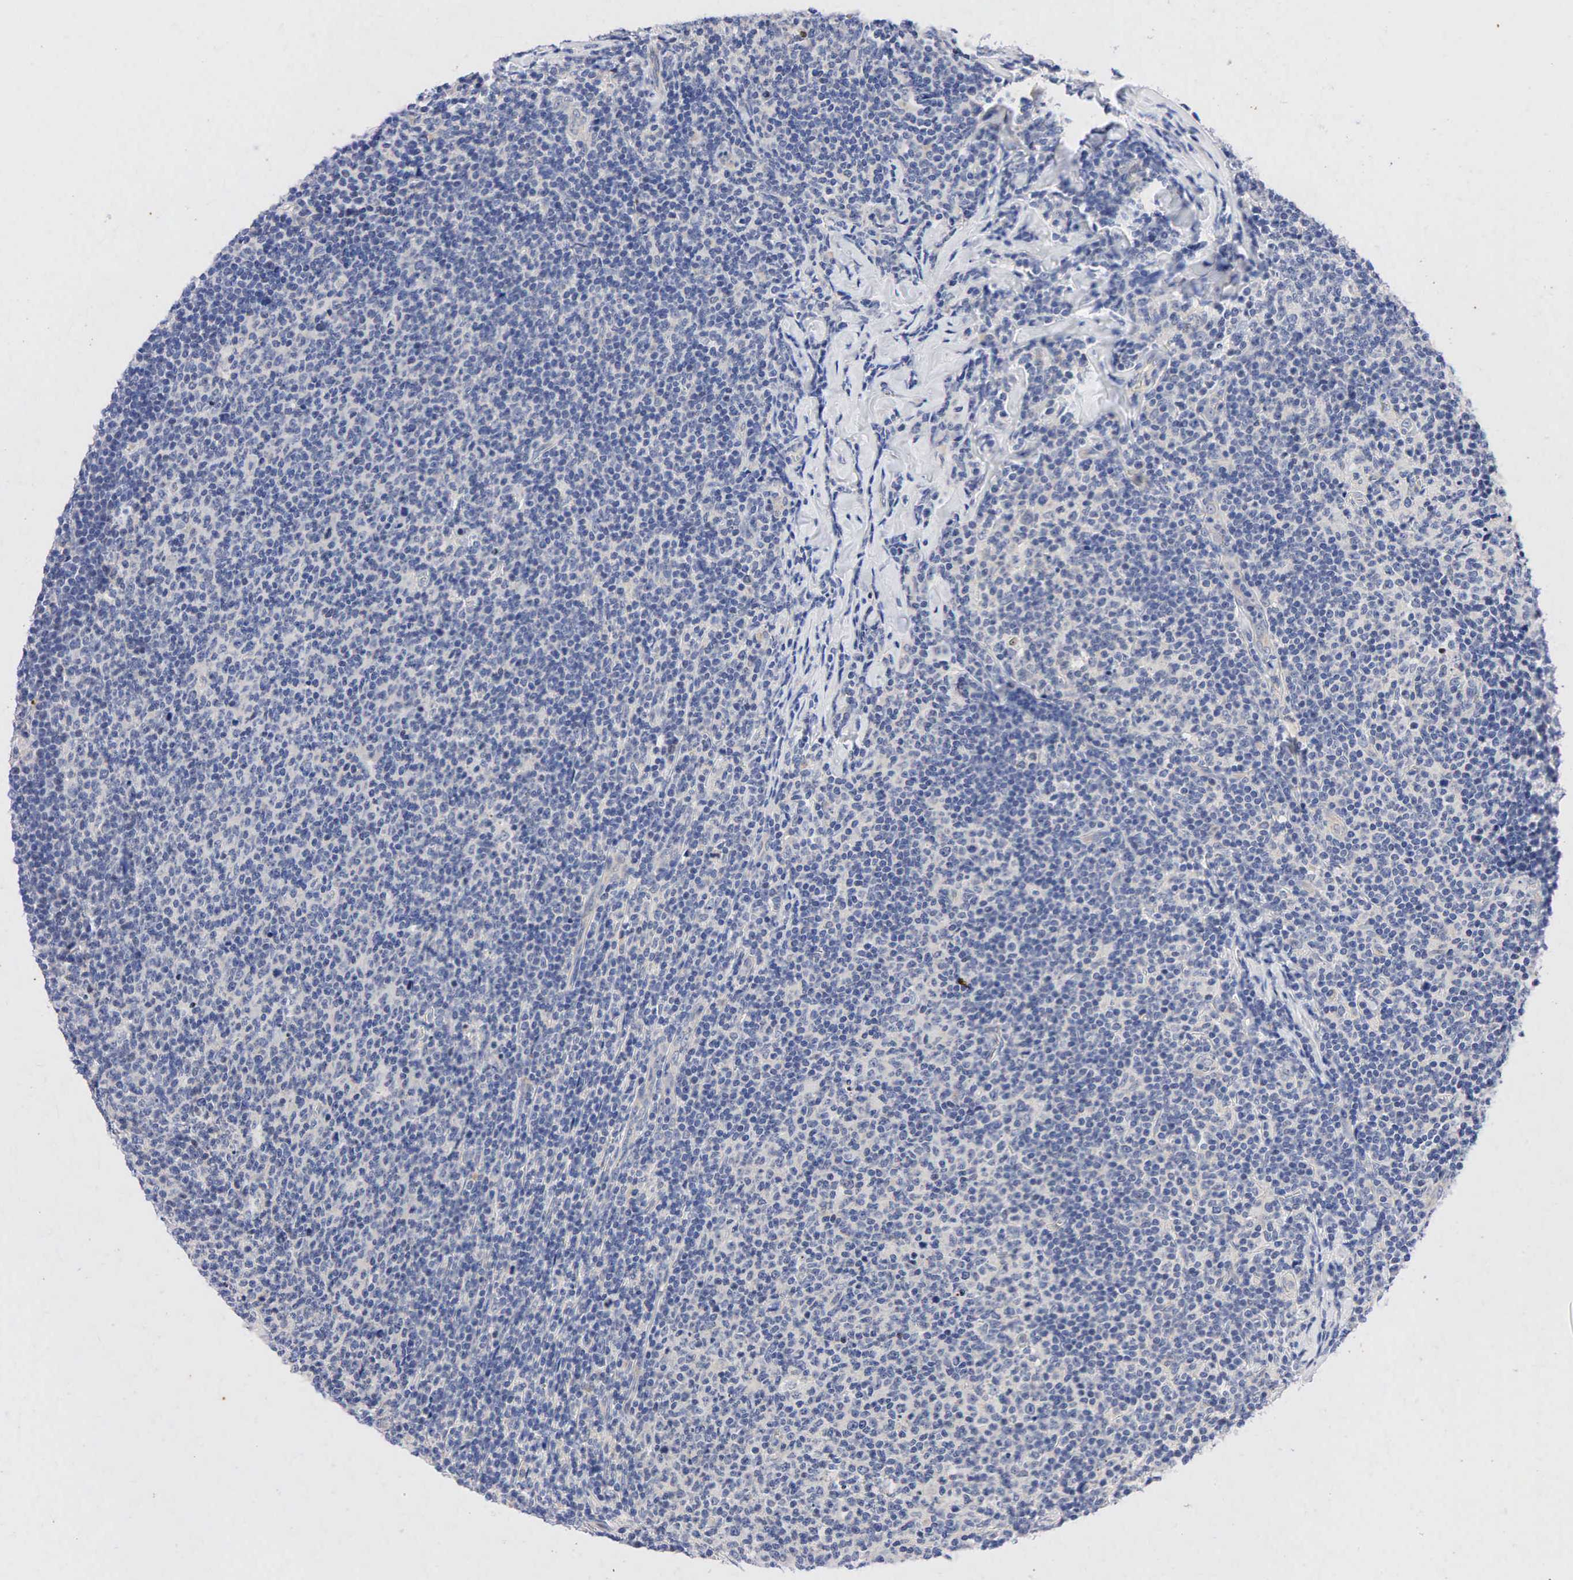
{"staining": {"intensity": "negative", "quantity": "none", "location": "none"}, "tissue": "lymphoma", "cell_type": "Tumor cells", "image_type": "cancer", "snomed": [{"axis": "morphology", "description": "Malignant lymphoma, non-Hodgkin's type, Low grade"}, {"axis": "topography", "description": "Lymph node"}], "caption": "DAB (3,3'-diaminobenzidine) immunohistochemical staining of human low-grade malignant lymphoma, non-Hodgkin's type exhibits no significant expression in tumor cells.", "gene": "PGR", "patient": {"sex": "male", "age": 74}}